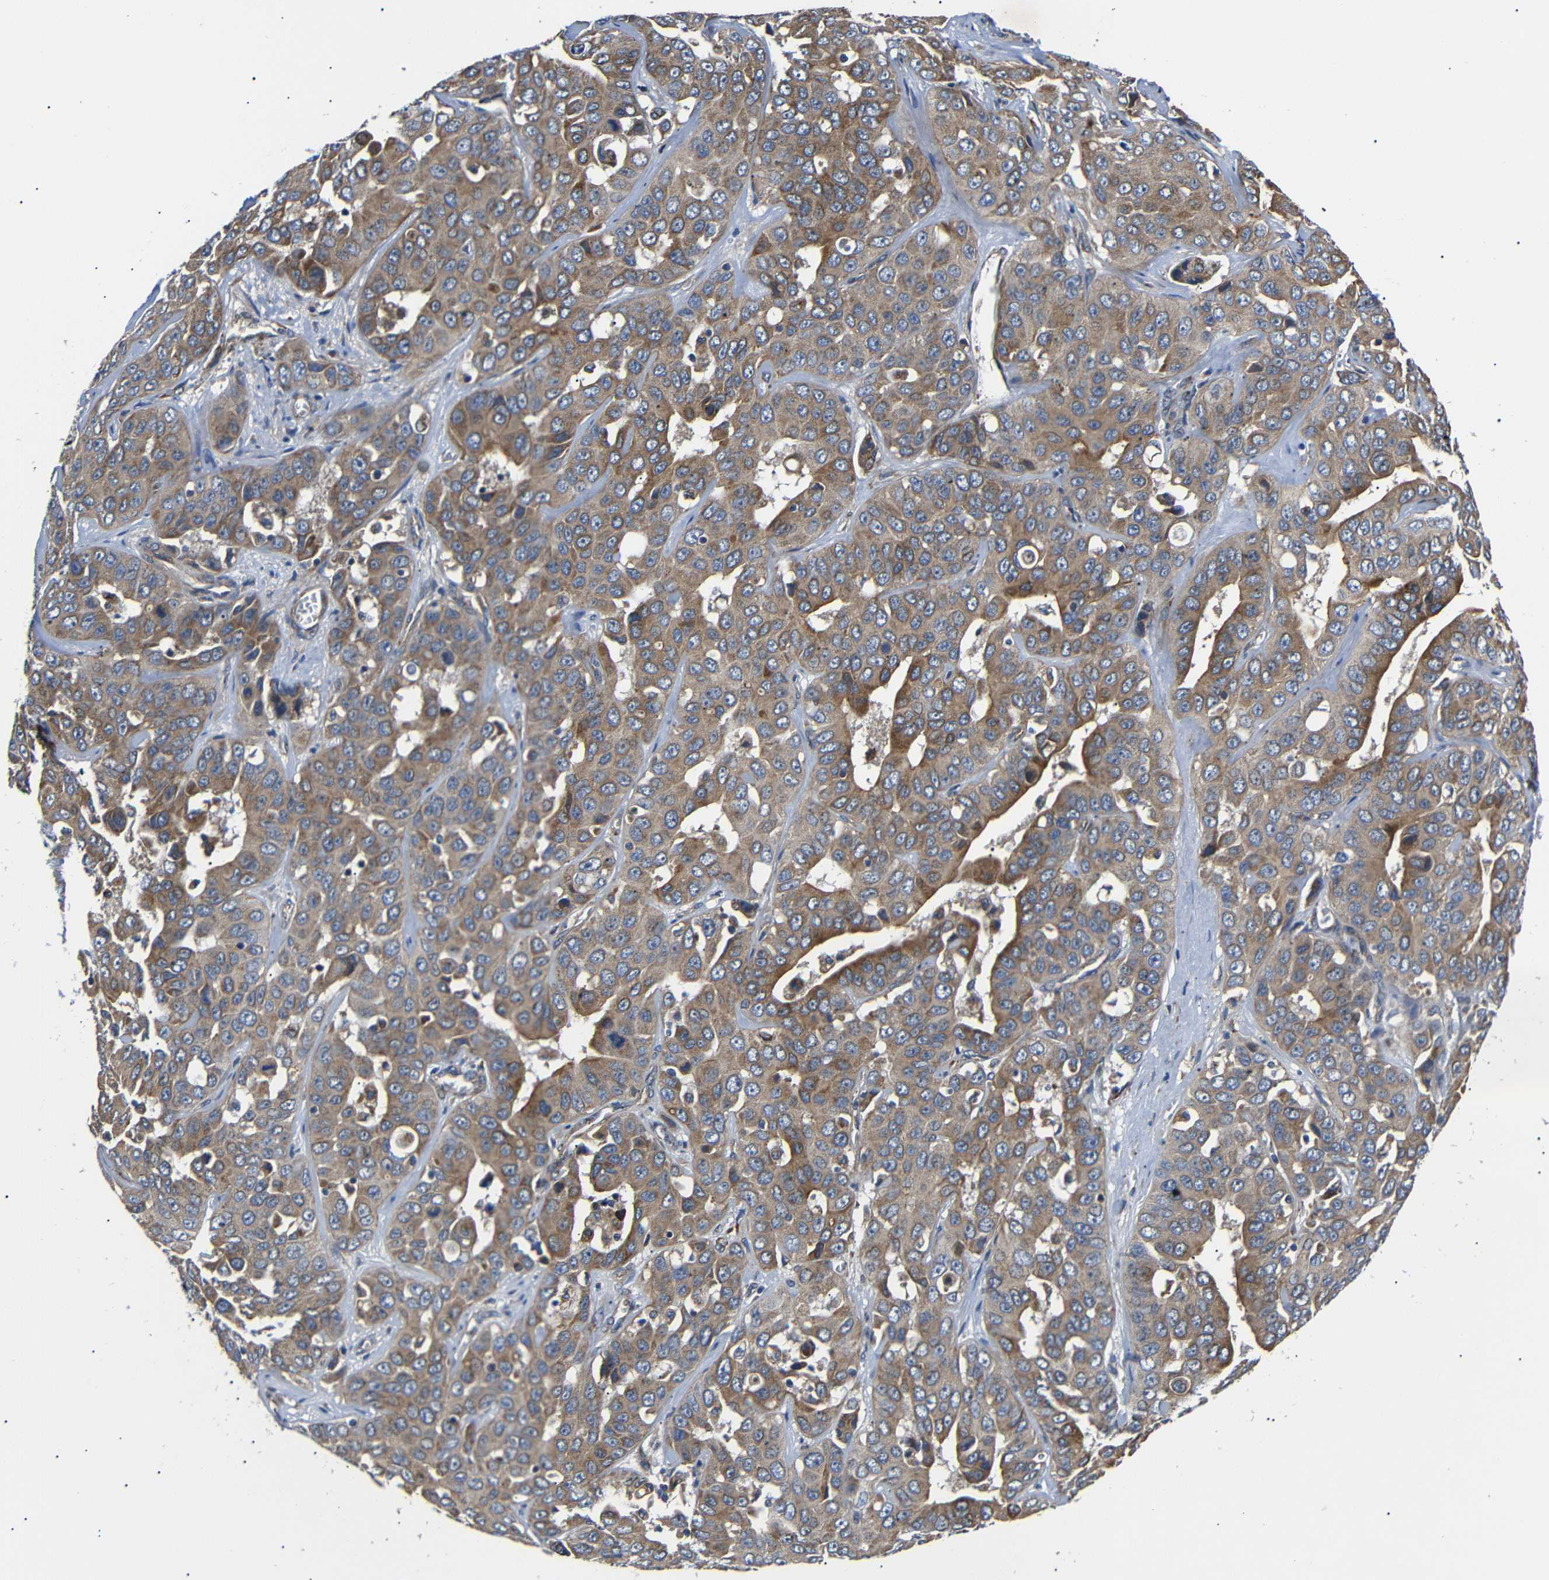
{"staining": {"intensity": "moderate", "quantity": ">75%", "location": "cytoplasmic/membranous"}, "tissue": "liver cancer", "cell_type": "Tumor cells", "image_type": "cancer", "snomed": [{"axis": "morphology", "description": "Cholangiocarcinoma"}, {"axis": "topography", "description": "Liver"}], "caption": "Approximately >75% of tumor cells in liver cancer (cholangiocarcinoma) exhibit moderate cytoplasmic/membranous protein positivity as visualized by brown immunohistochemical staining.", "gene": "KANK4", "patient": {"sex": "female", "age": 52}}